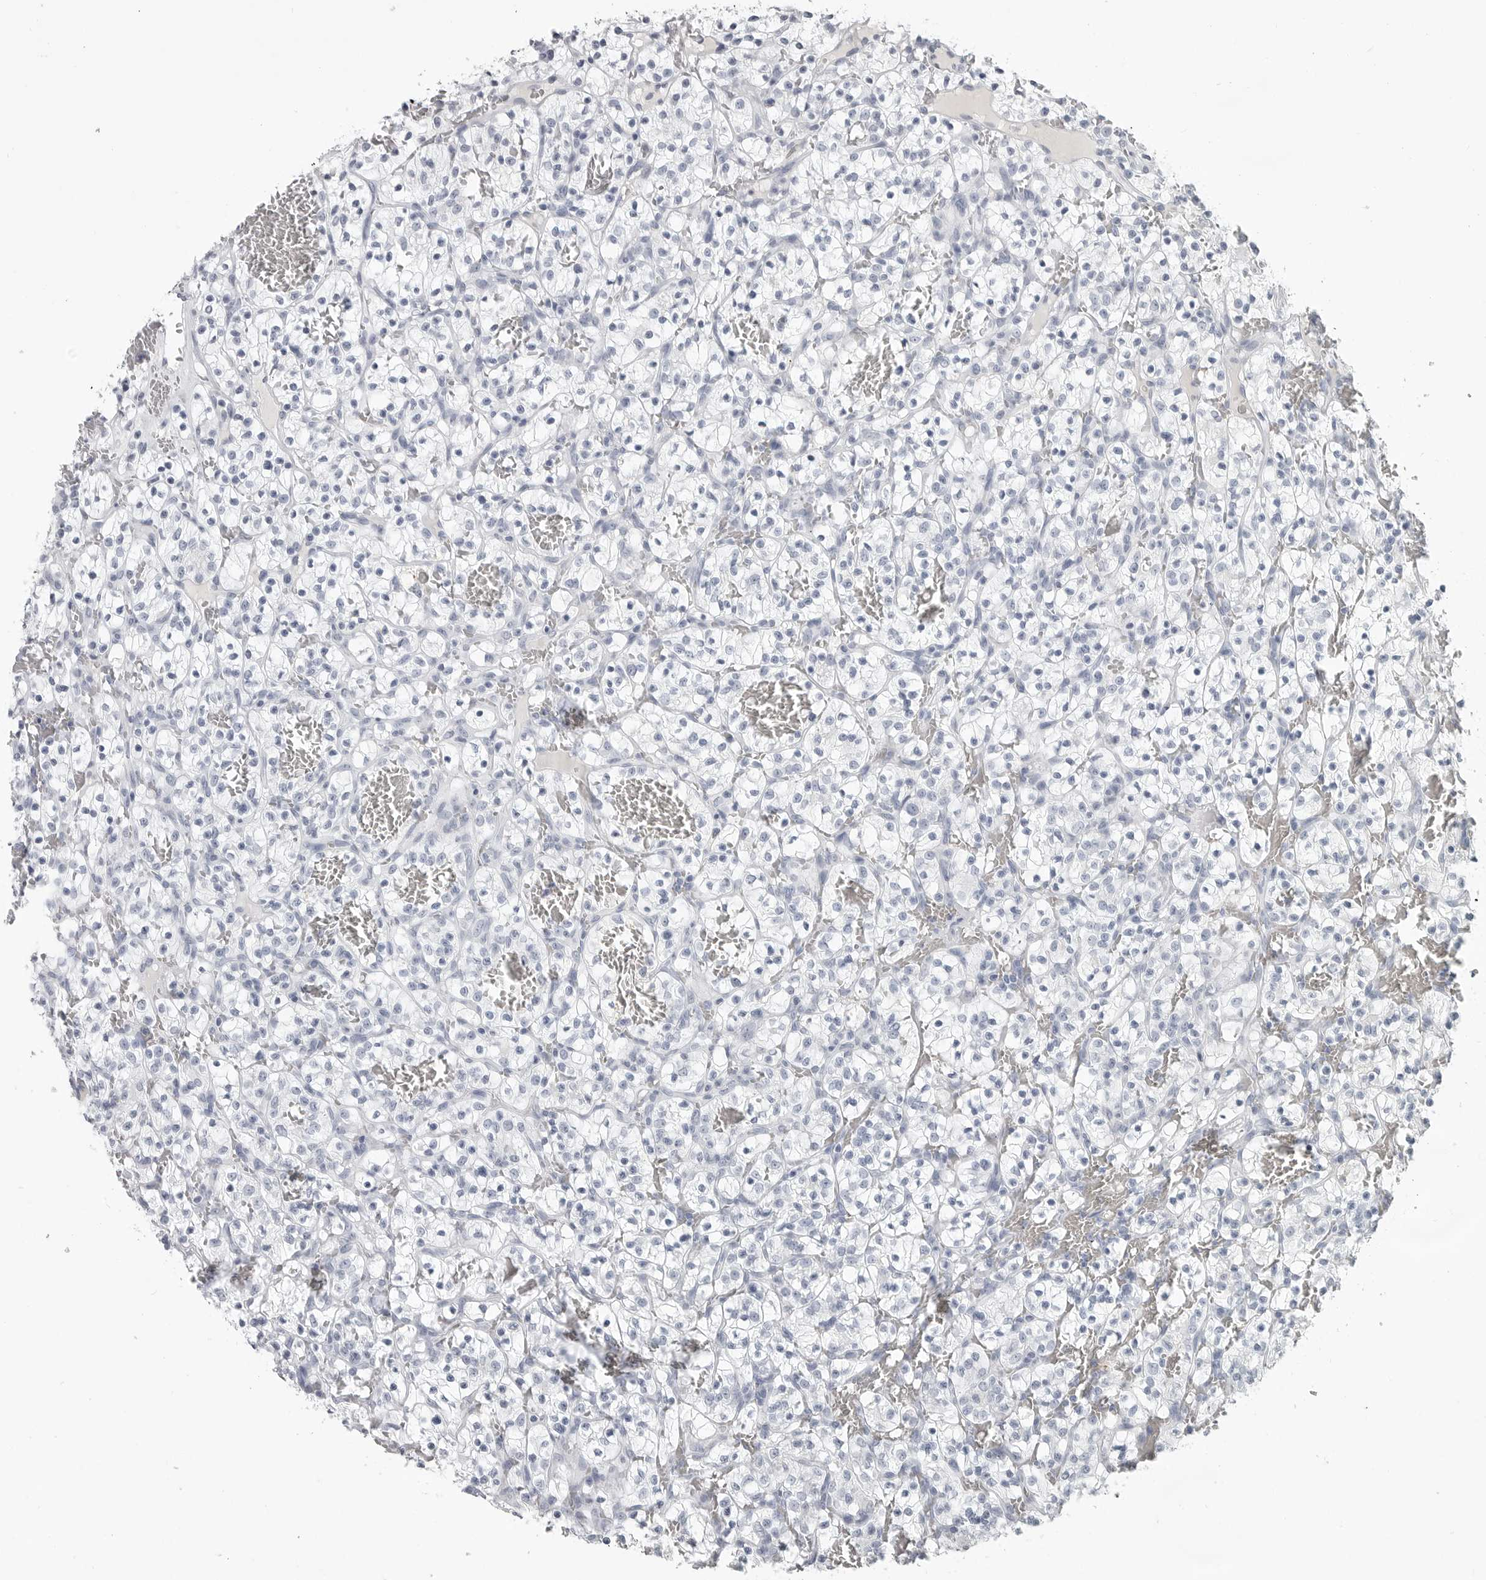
{"staining": {"intensity": "negative", "quantity": "none", "location": "none"}, "tissue": "renal cancer", "cell_type": "Tumor cells", "image_type": "cancer", "snomed": [{"axis": "morphology", "description": "Adenocarcinoma, NOS"}, {"axis": "topography", "description": "Kidney"}], "caption": "Immunohistochemical staining of human renal adenocarcinoma exhibits no significant positivity in tumor cells.", "gene": "LY6D", "patient": {"sex": "female", "age": 57}}